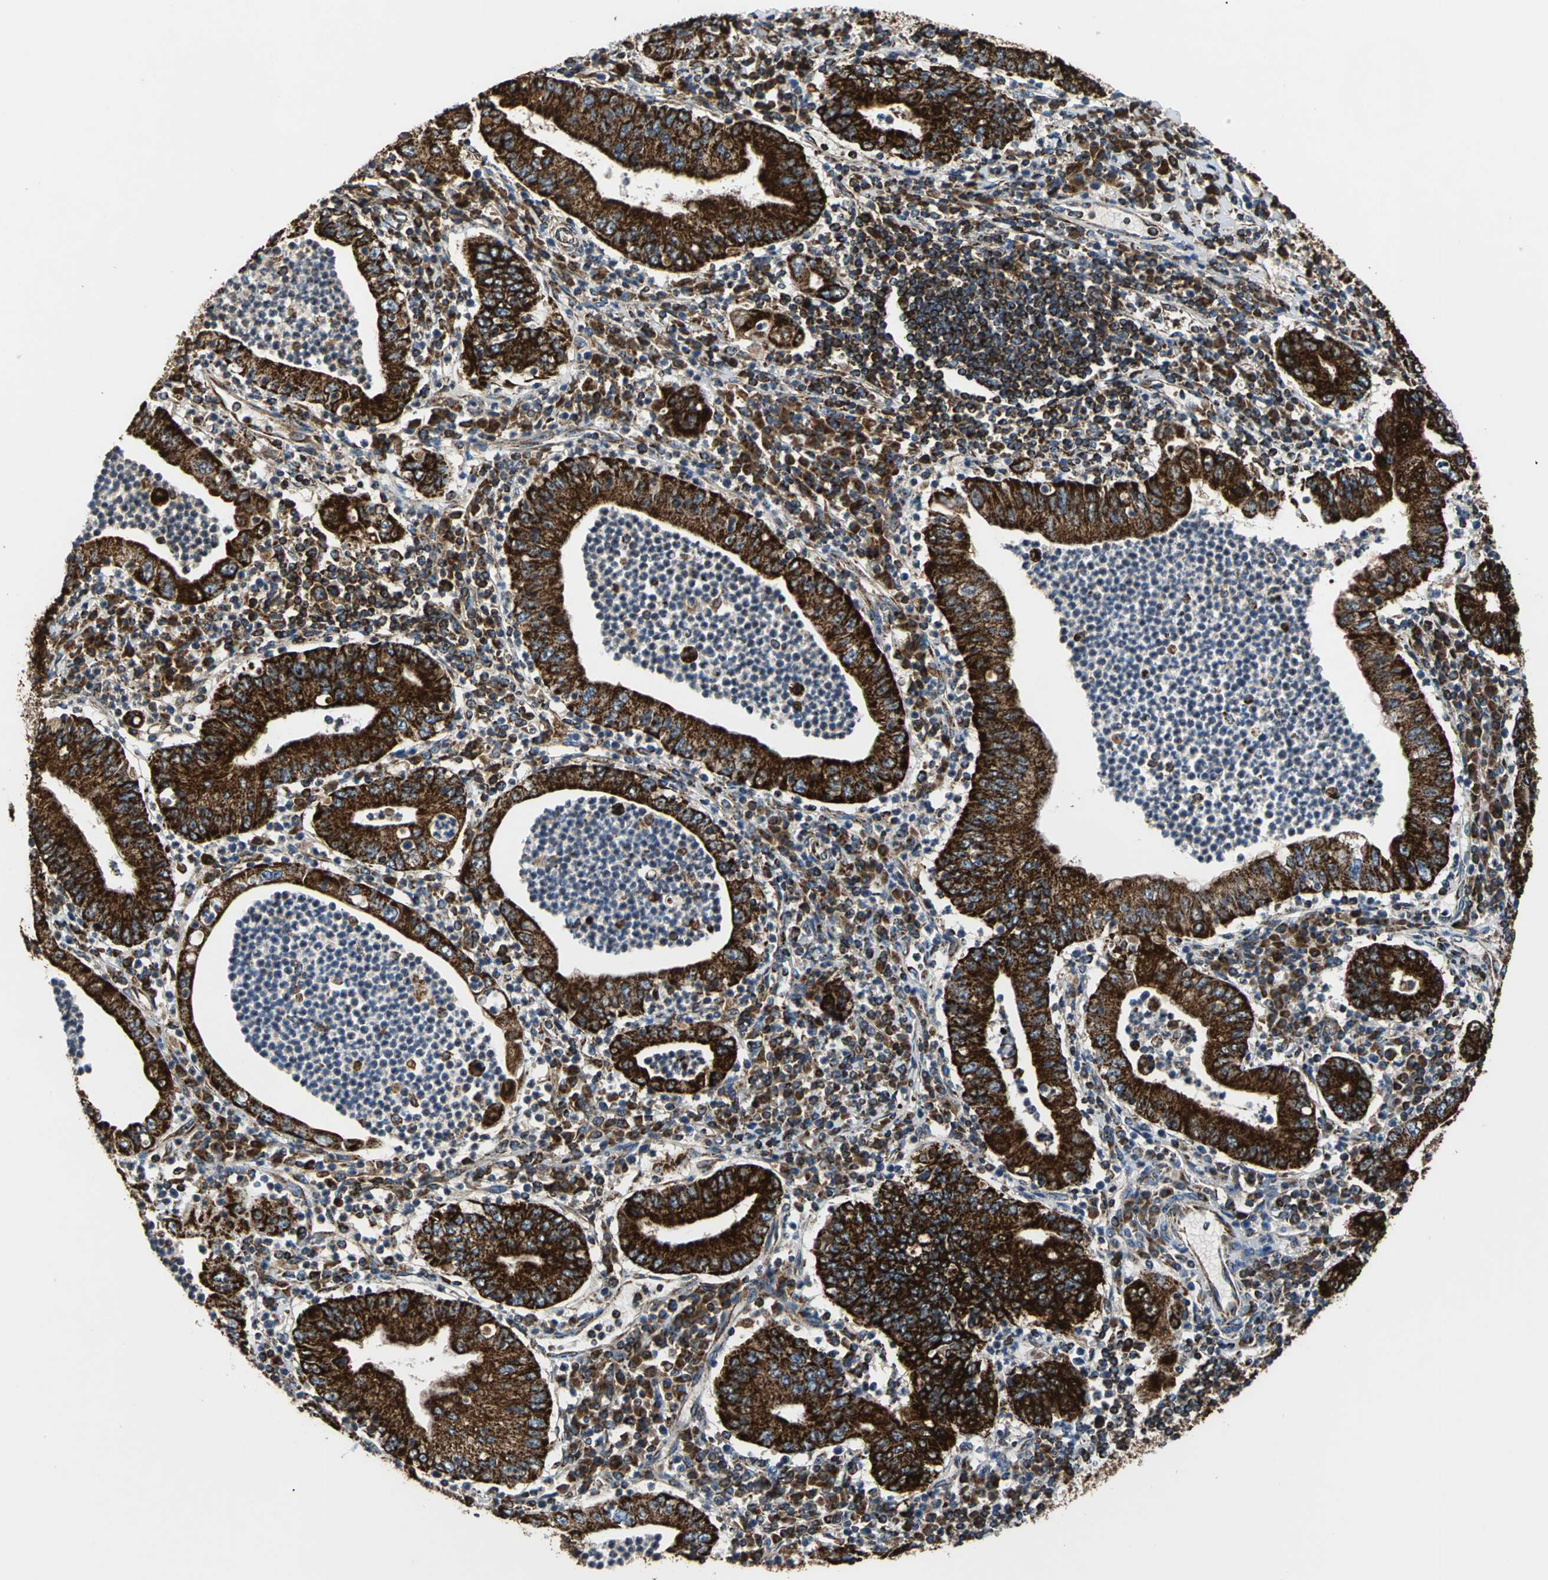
{"staining": {"intensity": "strong", "quantity": ">75%", "location": "cytoplasmic/membranous"}, "tissue": "stomach cancer", "cell_type": "Tumor cells", "image_type": "cancer", "snomed": [{"axis": "morphology", "description": "Normal tissue, NOS"}, {"axis": "morphology", "description": "Adenocarcinoma, NOS"}, {"axis": "topography", "description": "Esophagus"}, {"axis": "topography", "description": "Stomach, upper"}, {"axis": "topography", "description": "Peripheral nerve tissue"}], "caption": "The immunohistochemical stain highlights strong cytoplasmic/membranous expression in tumor cells of stomach cancer tissue.", "gene": "ECH1", "patient": {"sex": "male", "age": 62}}